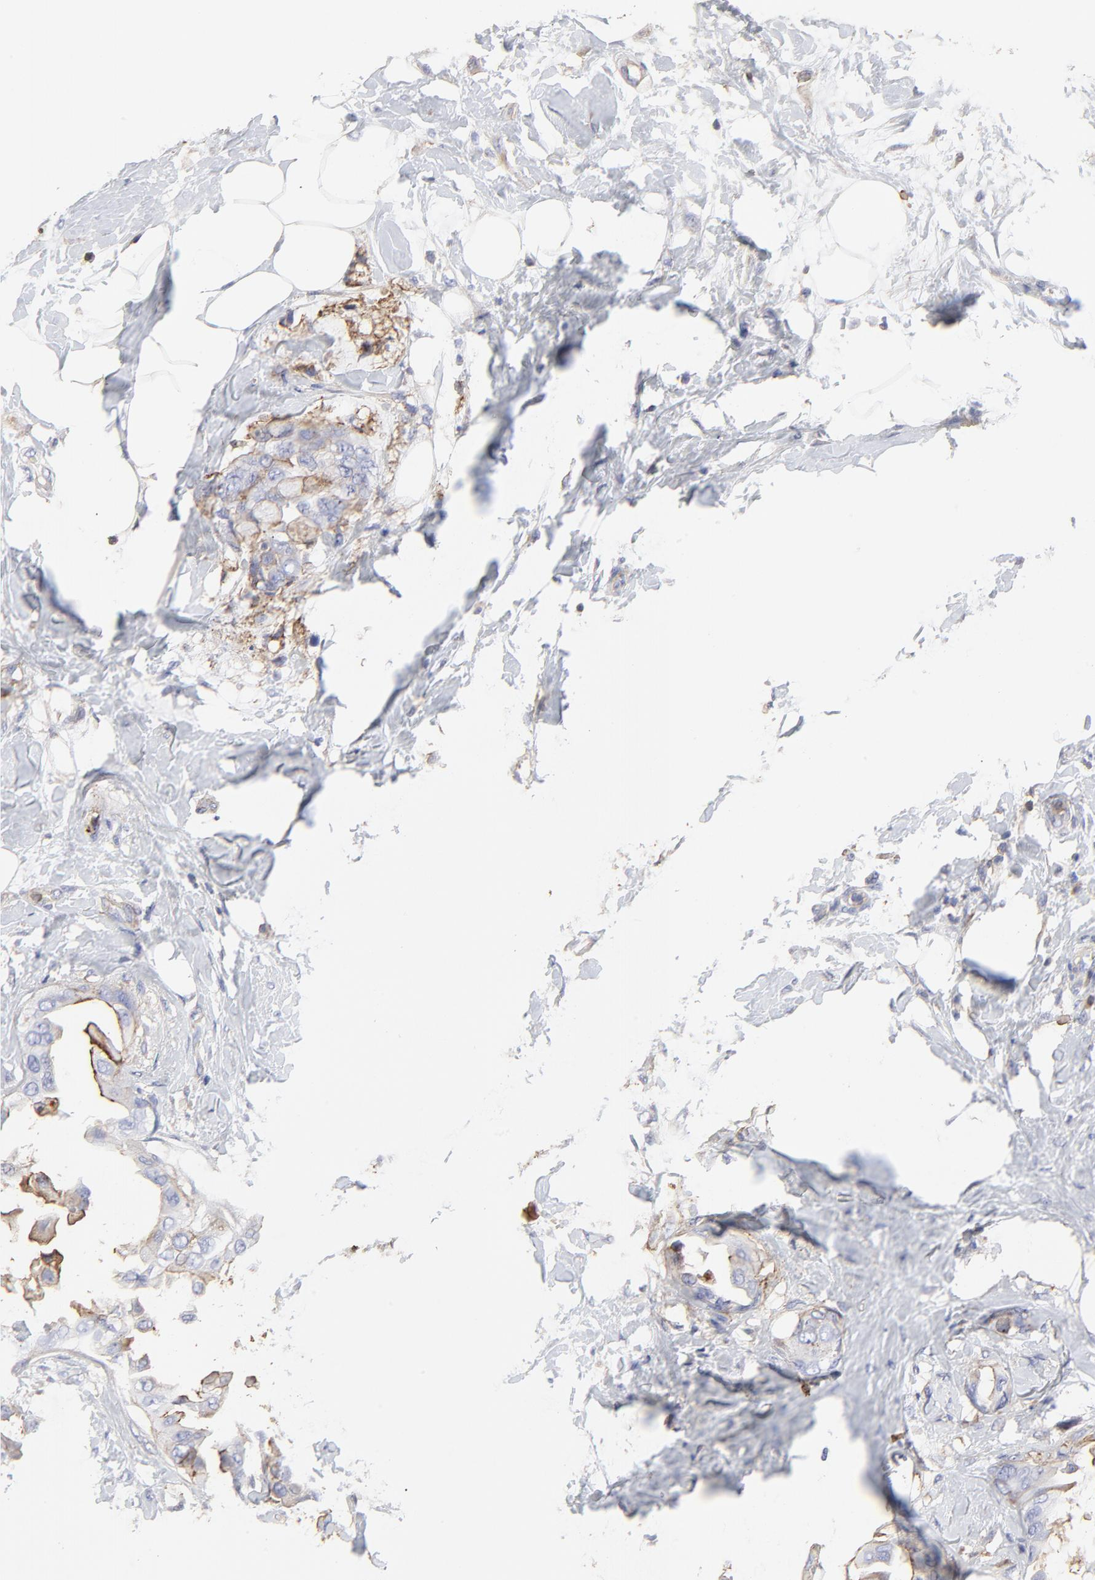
{"staining": {"intensity": "negative", "quantity": "none", "location": "none"}, "tissue": "breast cancer", "cell_type": "Tumor cells", "image_type": "cancer", "snomed": [{"axis": "morphology", "description": "Duct carcinoma"}, {"axis": "topography", "description": "Breast"}], "caption": "This photomicrograph is of invasive ductal carcinoma (breast) stained with immunohistochemistry (IHC) to label a protein in brown with the nuclei are counter-stained blue. There is no positivity in tumor cells.", "gene": "ANXA6", "patient": {"sex": "female", "age": 40}}